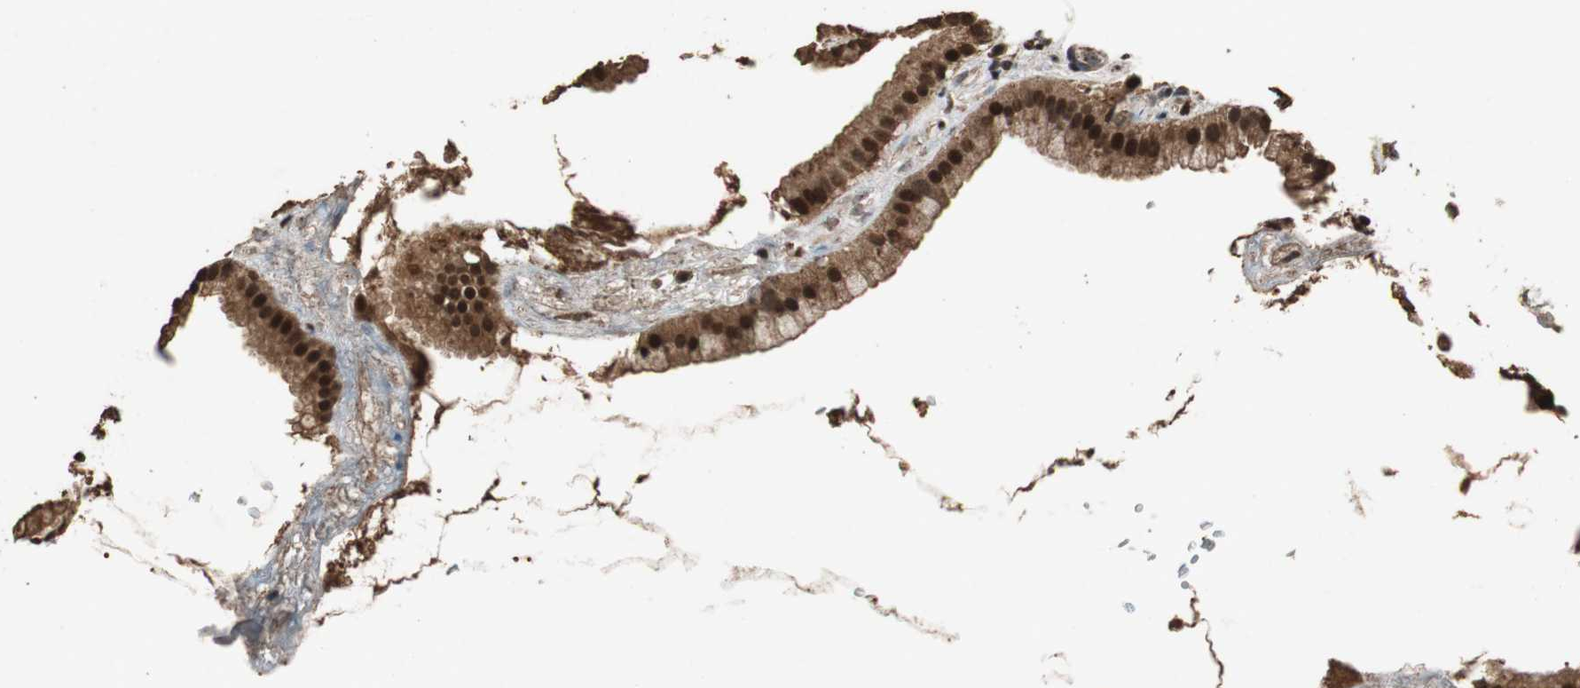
{"staining": {"intensity": "strong", "quantity": ">75%", "location": "cytoplasmic/membranous,nuclear"}, "tissue": "gallbladder", "cell_type": "Glandular cells", "image_type": "normal", "snomed": [{"axis": "morphology", "description": "Normal tissue, NOS"}, {"axis": "topography", "description": "Gallbladder"}], "caption": "Protein expression by immunohistochemistry (IHC) demonstrates strong cytoplasmic/membranous,nuclear staining in about >75% of glandular cells in normal gallbladder. The protein is stained brown, and the nuclei are stained in blue (DAB (3,3'-diaminobenzidine) IHC with brightfield microscopy, high magnification).", "gene": "ZNF18", "patient": {"sex": "female", "age": 64}}